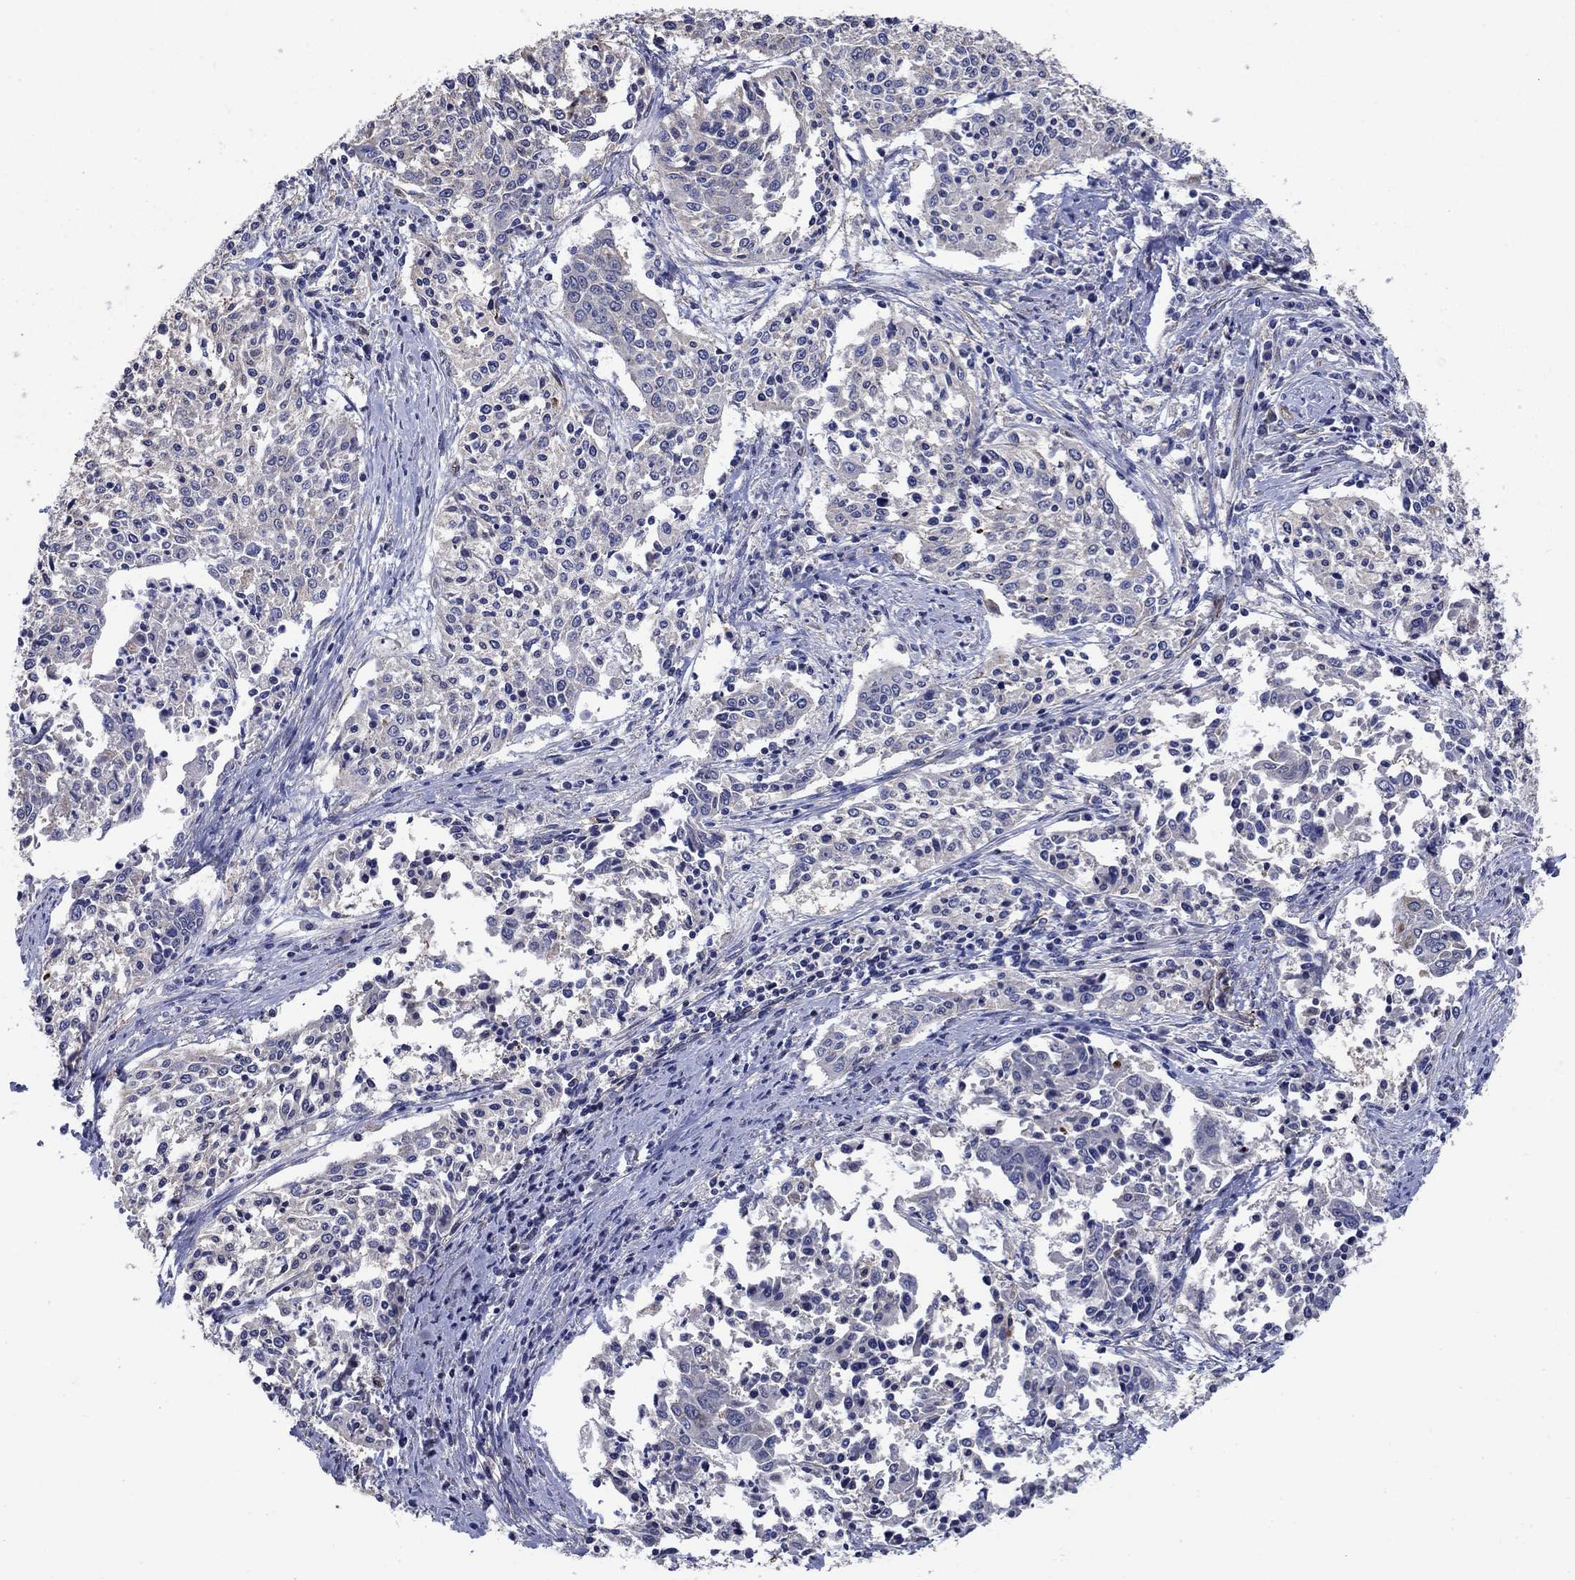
{"staining": {"intensity": "negative", "quantity": "none", "location": "none"}, "tissue": "cervical cancer", "cell_type": "Tumor cells", "image_type": "cancer", "snomed": [{"axis": "morphology", "description": "Squamous cell carcinoma, NOS"}, {"axis": "topography", "description": "Cervix"}], "caption": "Image shows no protein expression in tumor cells of cervical cancer (squamous cell carcinoma) tissue.", "gene": "FLNC", "patient": {"sex": "female", "age": 41}}